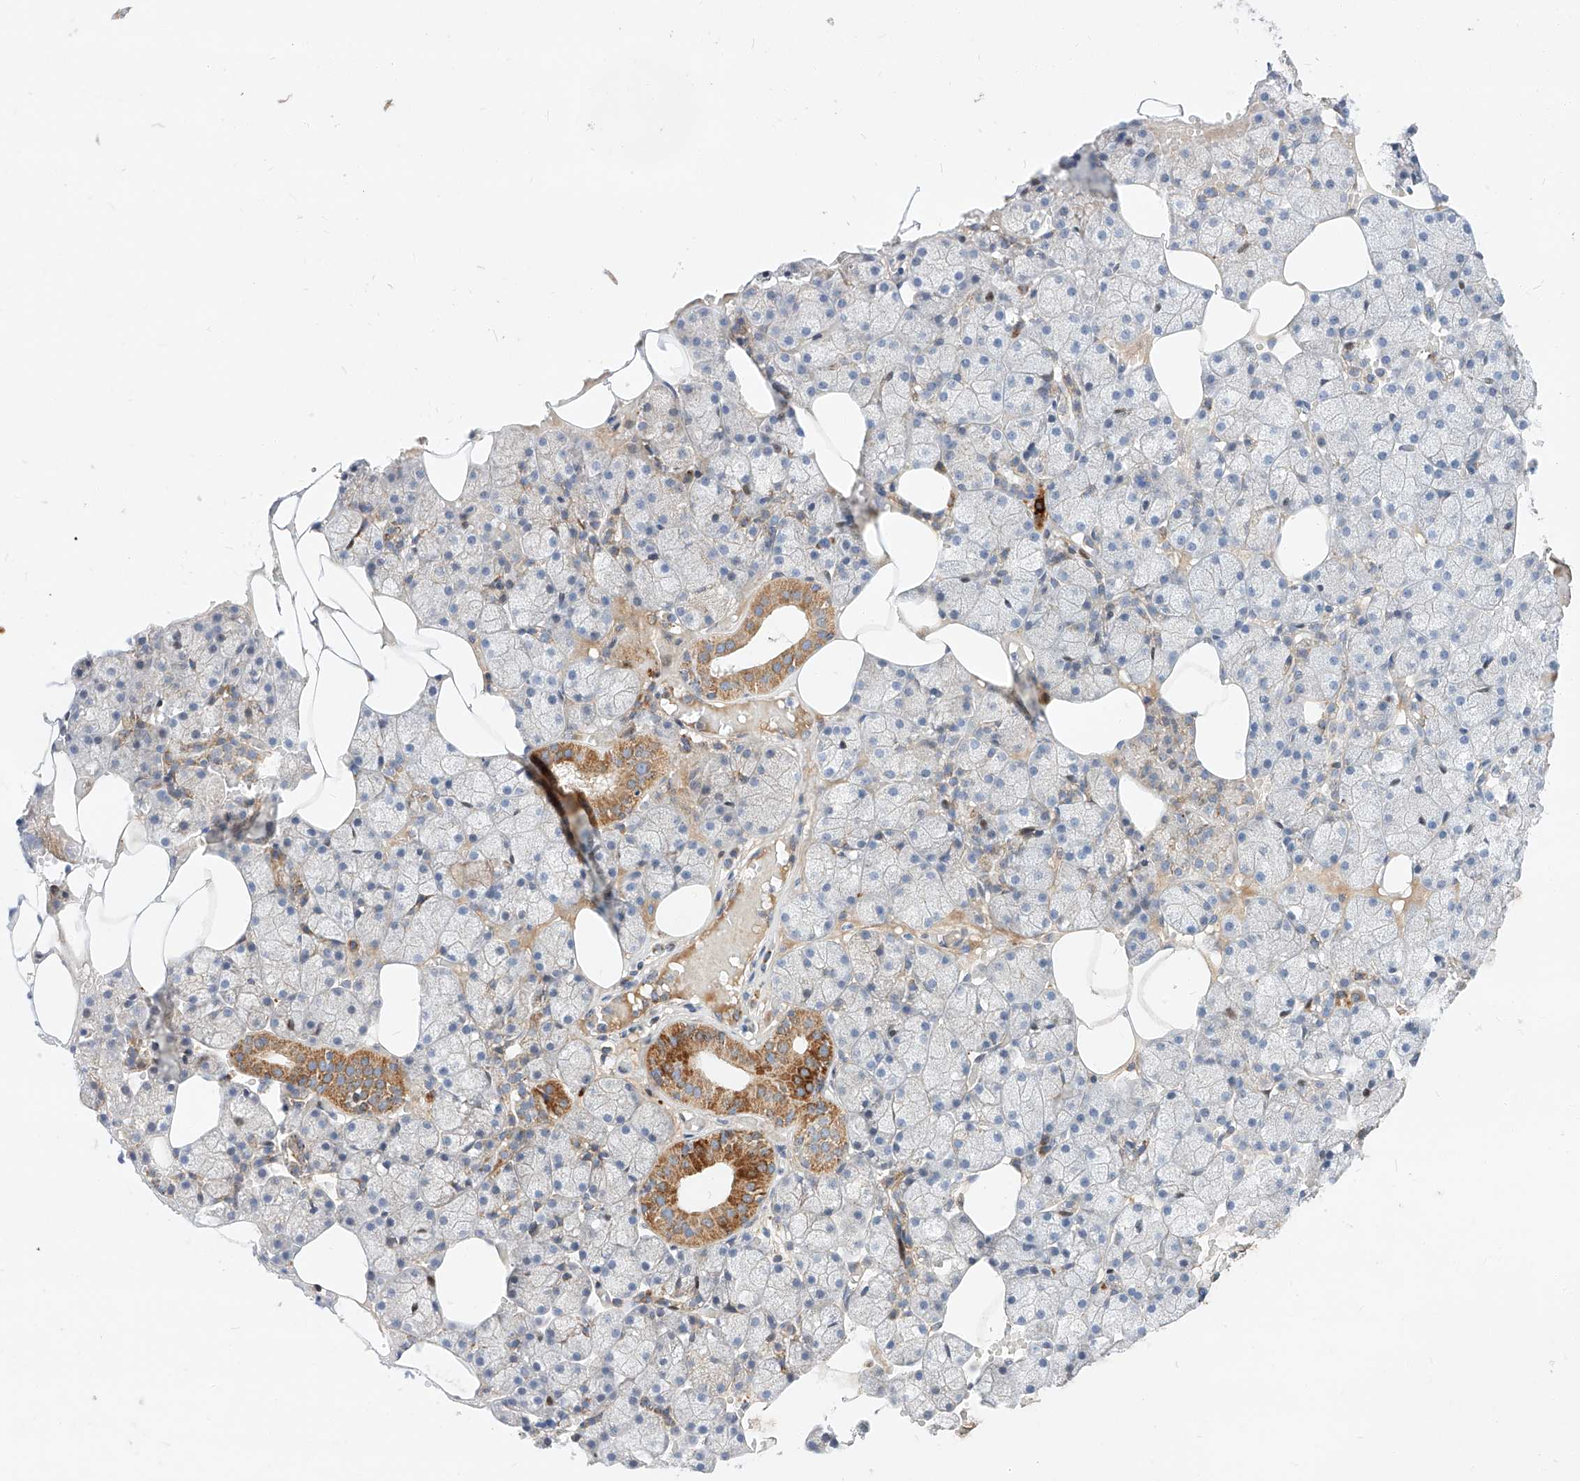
{"staining": {"intensity": "strong", "quantity": "<25%", "location": "cytoplasmic/membranous"}, "tissue": "salivary gland", "cell_type": "Glandular cells", "image_type": "normal", "snomed": [{"axis": "morphology", "description": "Normal tissue, NOS"}, {"axis": "topography", "description": "Salivary gland"}], "caption": "Salivary gland was stained to show a protein in brown. There is medium levels of strong cytoplasmic/membranous expression in about <25% of glandular cells. Using DAB (brown) and hematoxylin (blue) stains, captured at high magnification using brightfield microscopy.", "gene": "OSGEPL1", "patient": {"sex": "male", "age": 62}}